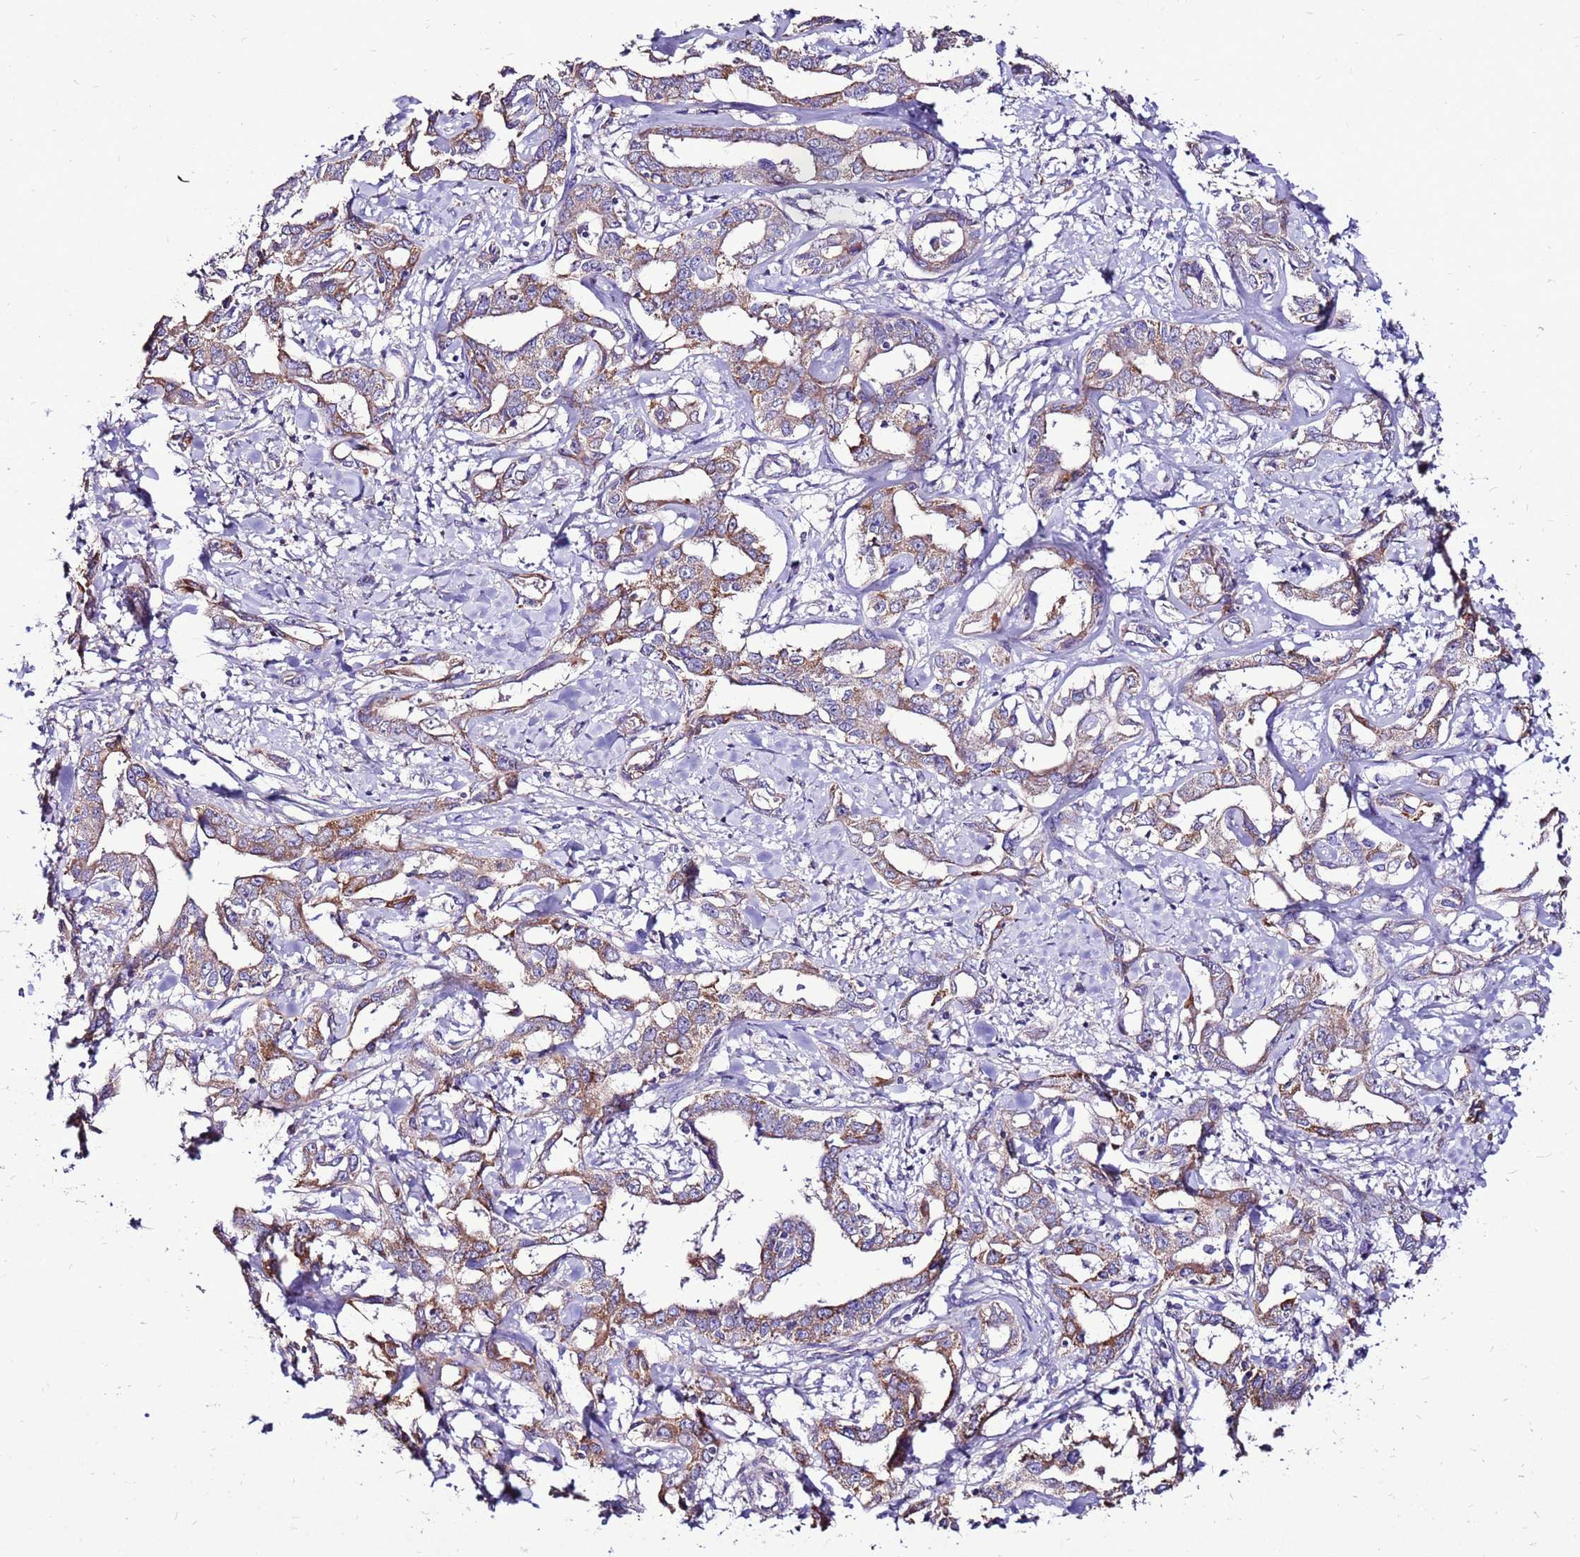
{"staining": {"intensity": "moderate", "quantity": ">75%", "location": "cytoplasmic/membranous"}, "tissue": "liver cancer", "cell_type": "Tumor cells", "image_type": "cancer", "snomed": [{"axis": "morphology", "description": "Cholangiocarcinoma"}, {"axis": "topography", "description": "Liver"}], "caption": "Liver cancer stained with IHC shows moderate cytoplasmic/membranous expression in about >75% of tumor cells.", "gene": "TMEM106C", "patient": {"sex": "male", "age": 59}}